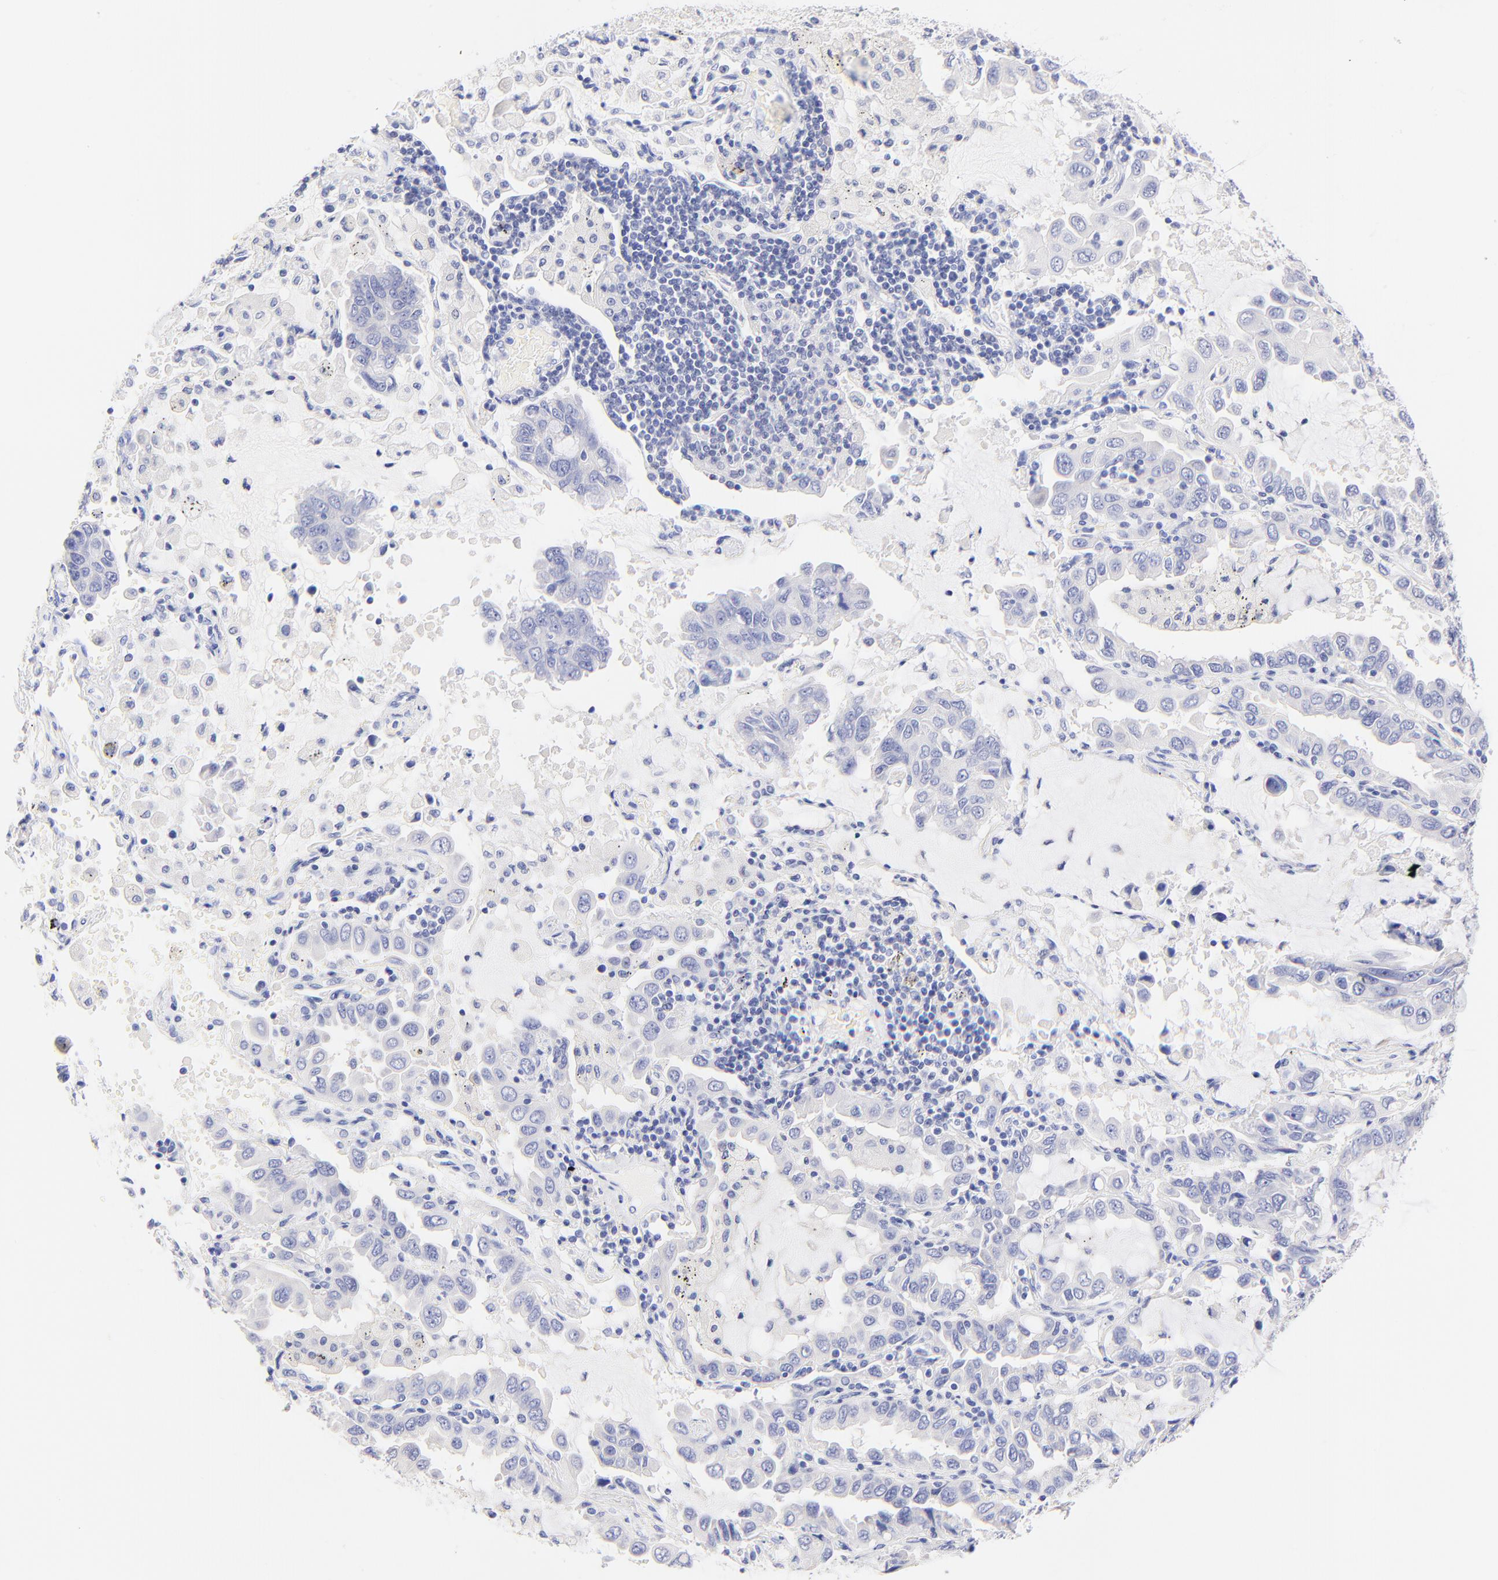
{"staining": {"intensity": "negative", "quantity": "none", "location": "none"}, "tissue": "lung cancer", "cell_type": "Tumor cells", "image_type": "cancer", "snomed": [{"axis": "morphology", "description": "Adenocarcinoma, NOS"}, {"axis": "topography", "description": "Lung"}], "caption": "Tumor cells show no significant protein expression in lung cancer (adenocarcinoma).", "gene": "RAB3A", "patient": {"sex": "male", "age": 64}}